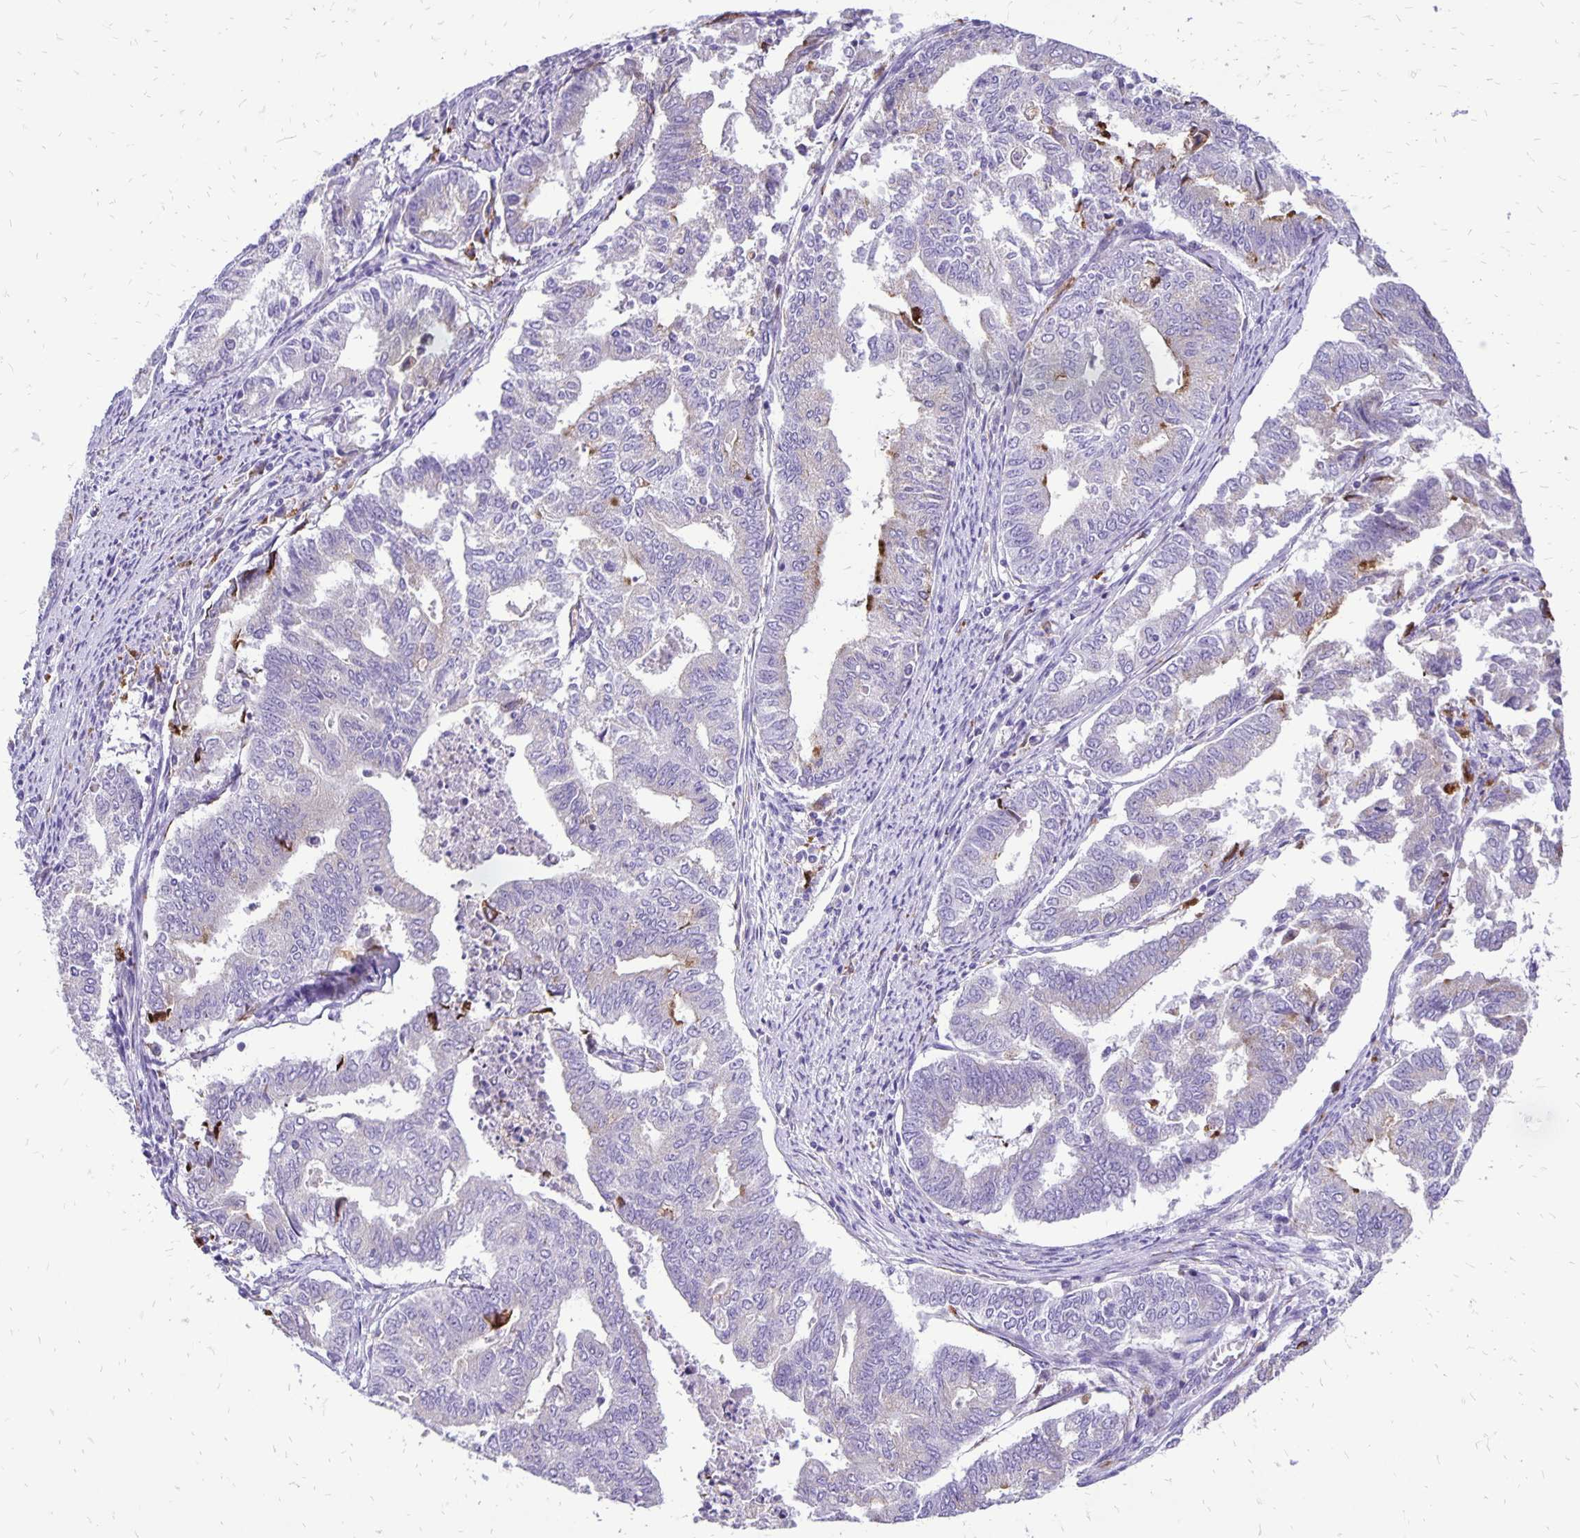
{"staining": {"intensity": "negative", "quantity": "none", "location": "none"}, "tissue": "endometrial cancer", "cell_type": "Tumor cells", "image_type": "cancer", "snomed": [{"axis": "morphology", "description": "Adenocarcinoma, NOS"}, {"axis": "topography", "description": "Endometrium"}], "caption": "DAB immunohistochemical staining of human endometrial cancer shows no significant expression in tumor cells. (DAB IHC visualized using brightfield microscopy, high magnification).", "gene": "EIF5A", "patient": {"sex": "female", "age": 79}}